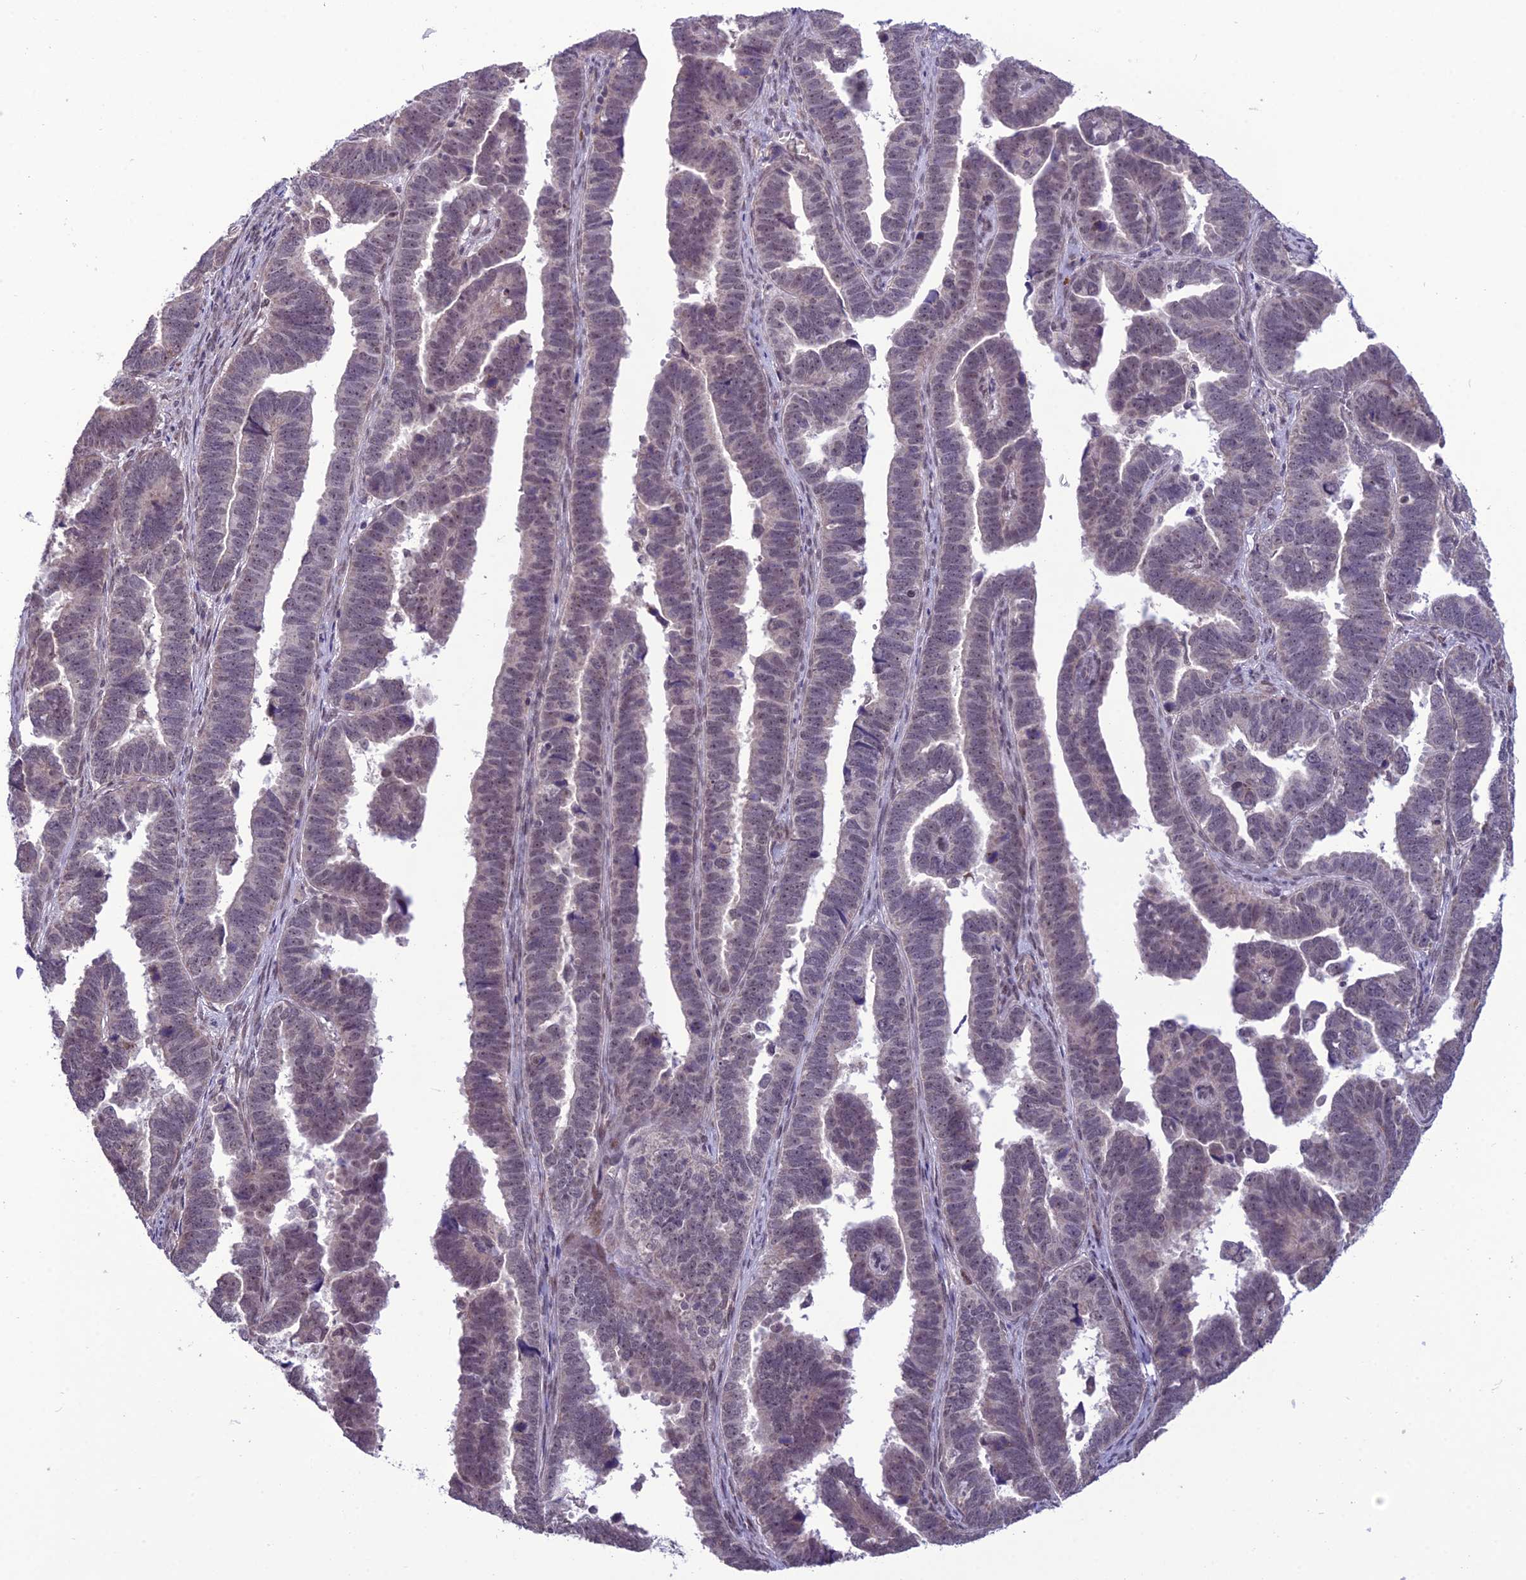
{"staining": {"intensity": "negative", "quantity": "none", "location": "none"}, "tissue": "endometrial cancer", "cell_type": "Tumor cells", "image_type": "cancer", "snomed": [{"axis": "morphology", "description": "Adenocarcinoma, NOS"}, {"axis": "topography", "description": "Endometrium"}], "caption": "Immunohistochemistry (IHC) image of human endometrial cancer (adenocarcinoma) stained for a protein (brown), which exhibits no expression in tumor cells. Brightfield microscopy of immunohistochemistry stained with DAB (brown) and hematoxylin (blue), captured at high magnification.", "gene": "FBRS", "patient": {"sex": "female", "age": 75}}